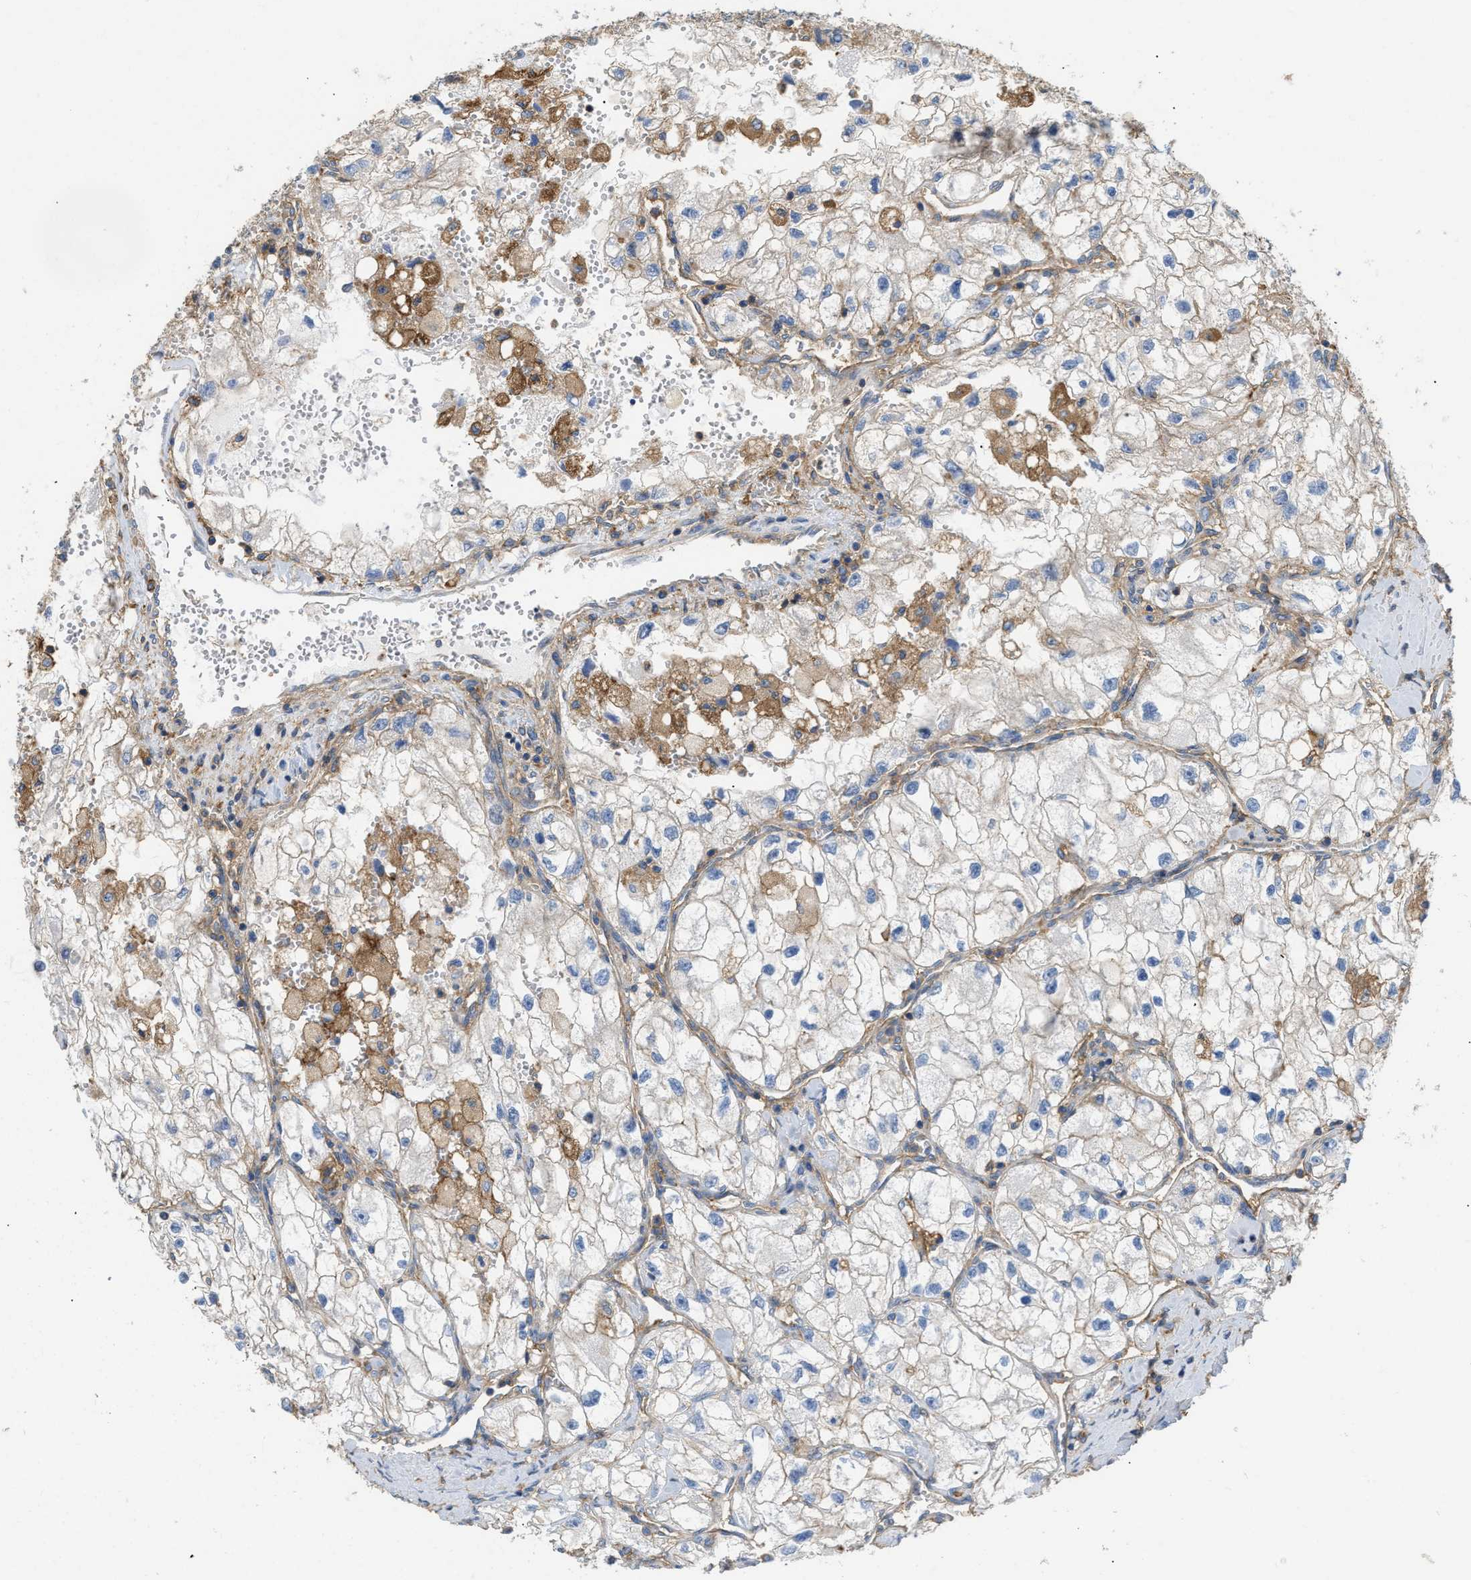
{"staining": {"intensity": "negative", "quantity": "none", "location": "none"}, "tissue": "renal cancer", "cell_type": "Tumor cells", "image_type": "cancer", "snomed": [{"axis": "morphology", "description": "Adenocarcinoma, NOS"}, {"axis": "topography", "description": "Kidney"}], "caption": "An IHC histopathology image of adenocarcinoma (renal) is shown. There is no staining in tumor cells of adenocarcinoma (renal).", "gene": "GNB4", "patient": {"sex": "female", "age": 70}}